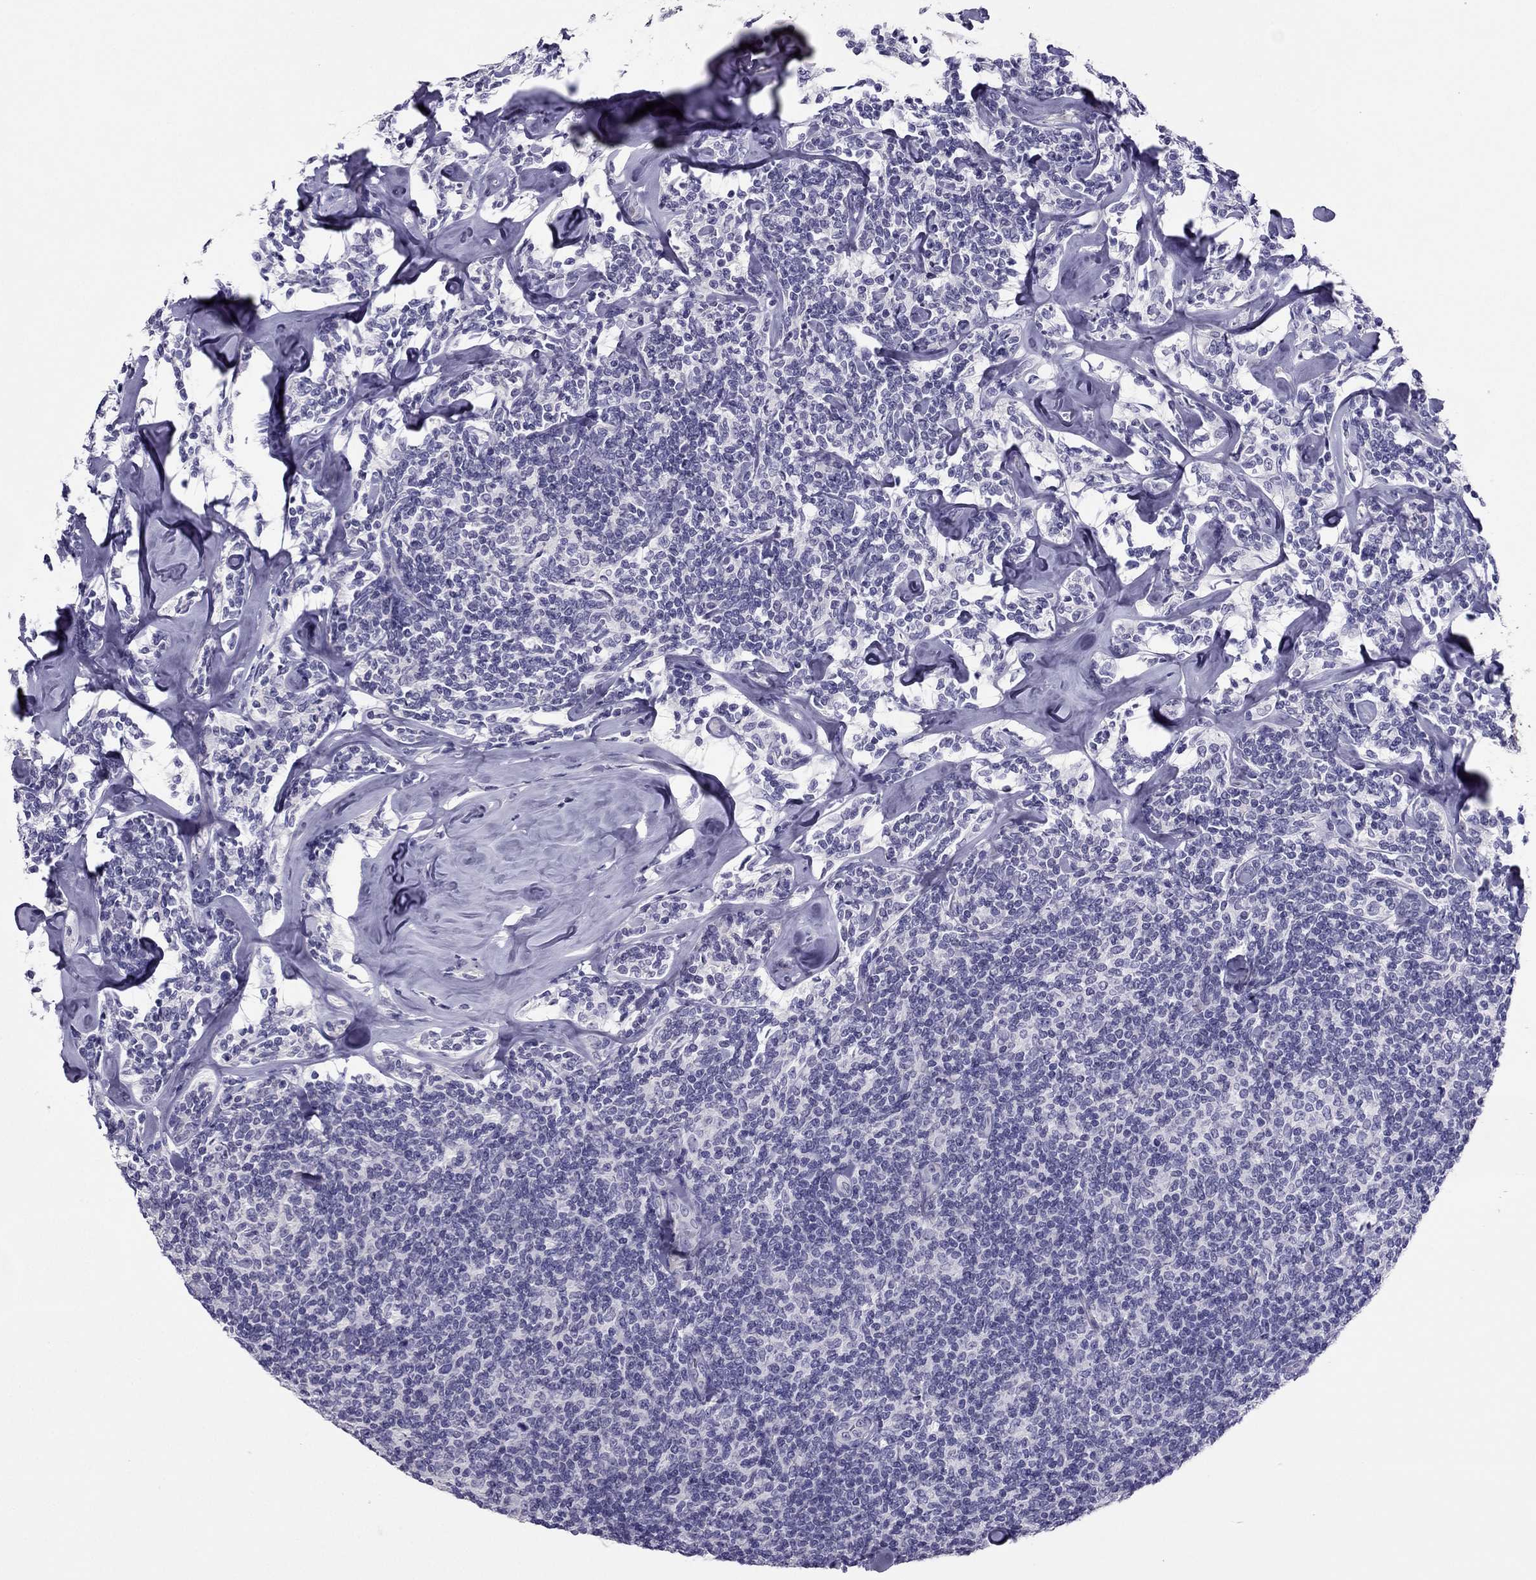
{"staining": {"intensity": "negative", "quantity": "none", "location": "none"}, "tissue": "lymphoma", "cell_type": "Tumor cells", "image_type": "cancer", "snomed": [{"axis": "morphology", "description": "Malignant lymphoma, non-Hodgkin's type, Low grade"}, {"axis": "topography", "description": "Lymph node"}], "caption": "IHC of human malignant lymphoma, non-Hodgkin's type (low-grade) exhibits no expression in tumor cells. (Stains: DAB (3,3'-diaminobenzidine) IHC with hematoxylin counter stain, Microscopy: brightfield microscopy at high magnification).", "gene": "PDE6A", "patient": {"sex": "female", "age": 56}}